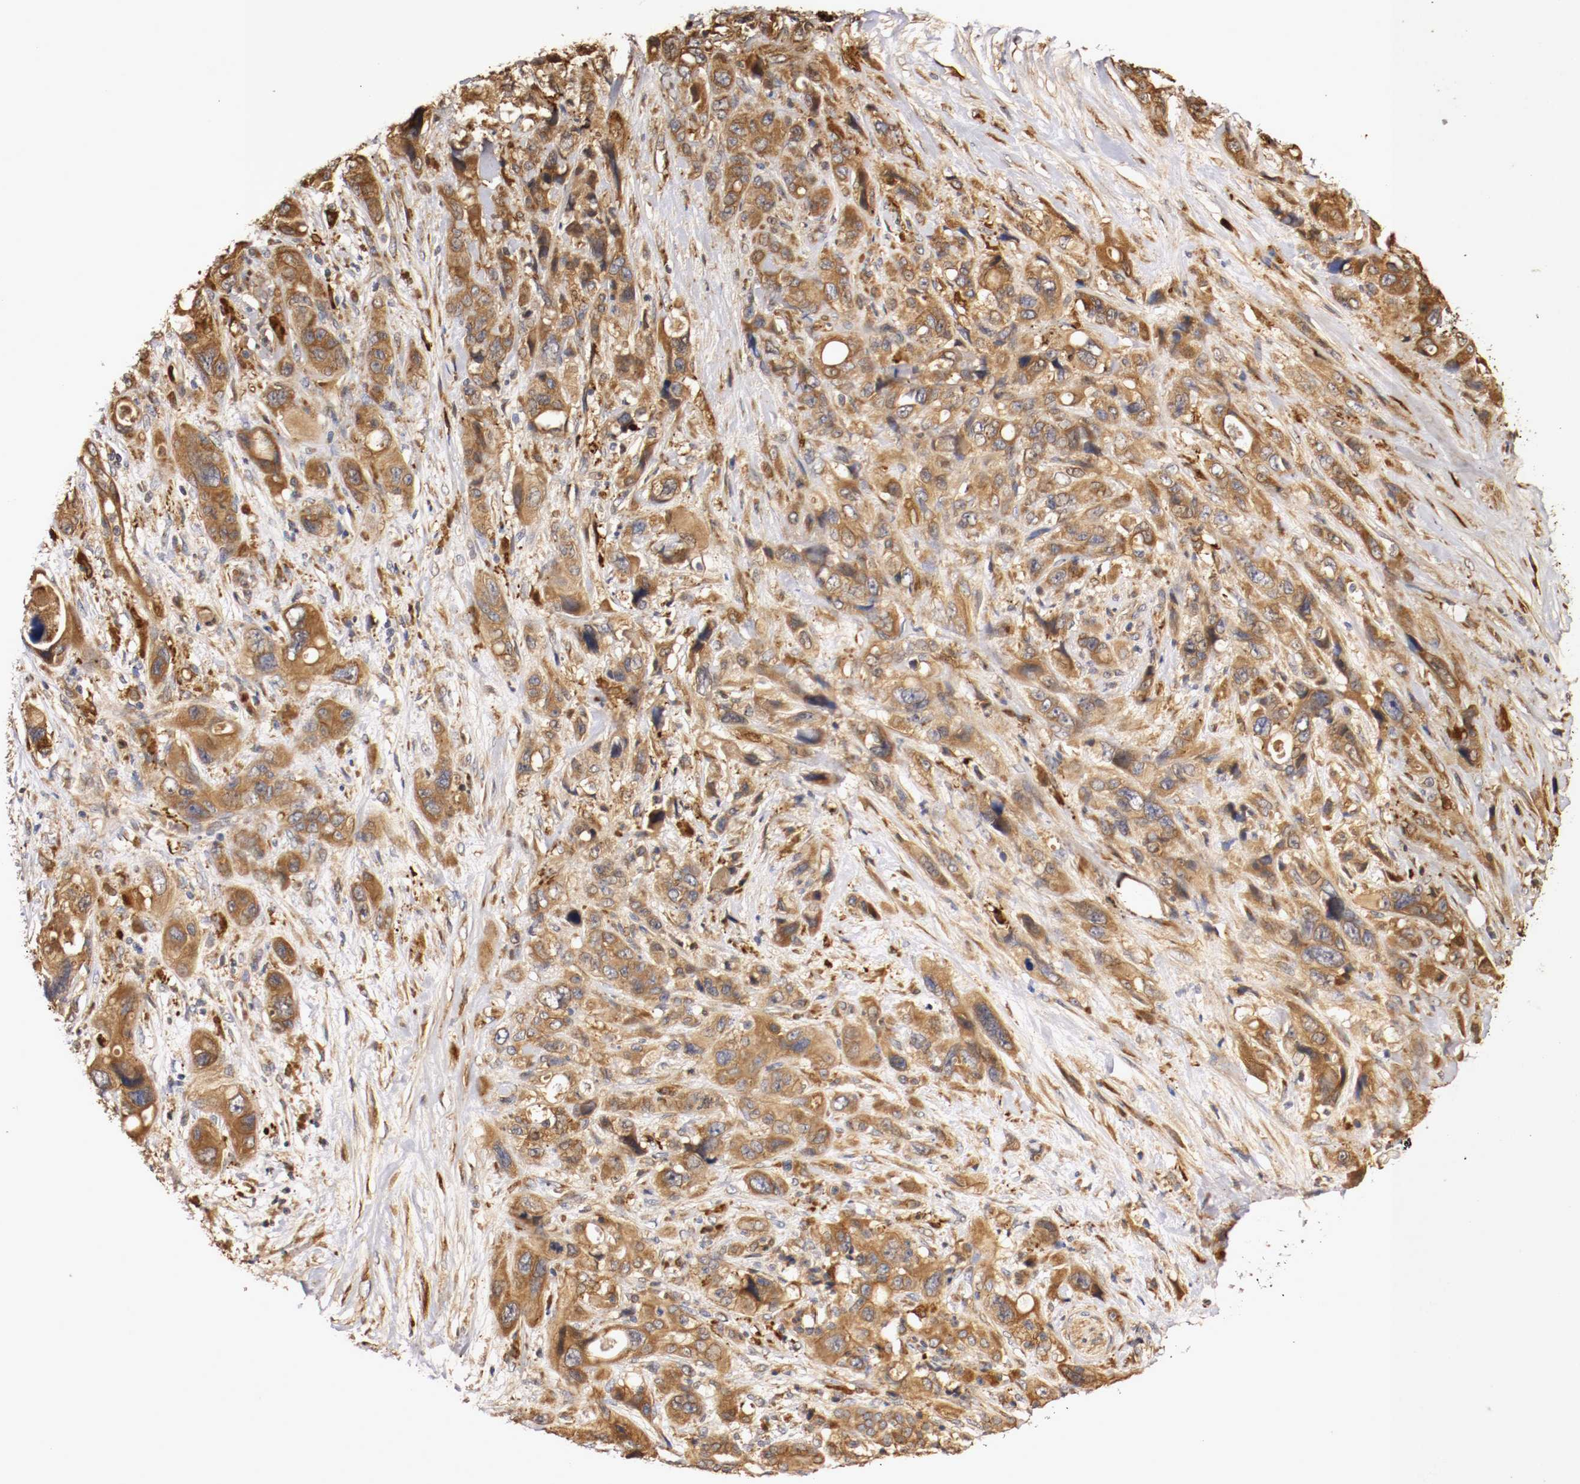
{"staining": {"intensity": "strong", "quantity": ">75%", "location": "cytoplasmic/membranous"}, "tissue": "pancreatic cancer", "cell_type": "Tumor cells", "image_type": "cancer", "snomed": [{"axis": "morphology", "description": "Adenocarcinoma, NOS"}, {"axis": "topography", "description": "Pancreas"}], "caption": "This micrograph exhibits immunohistochemistry (IHC) staining of pancreatic cancer, with high strong cytoplasmic/membranous expression in approximately >75% of tumor cells.", "gene": "VEZT", "patient": {"sex": "male", "age": 46}}